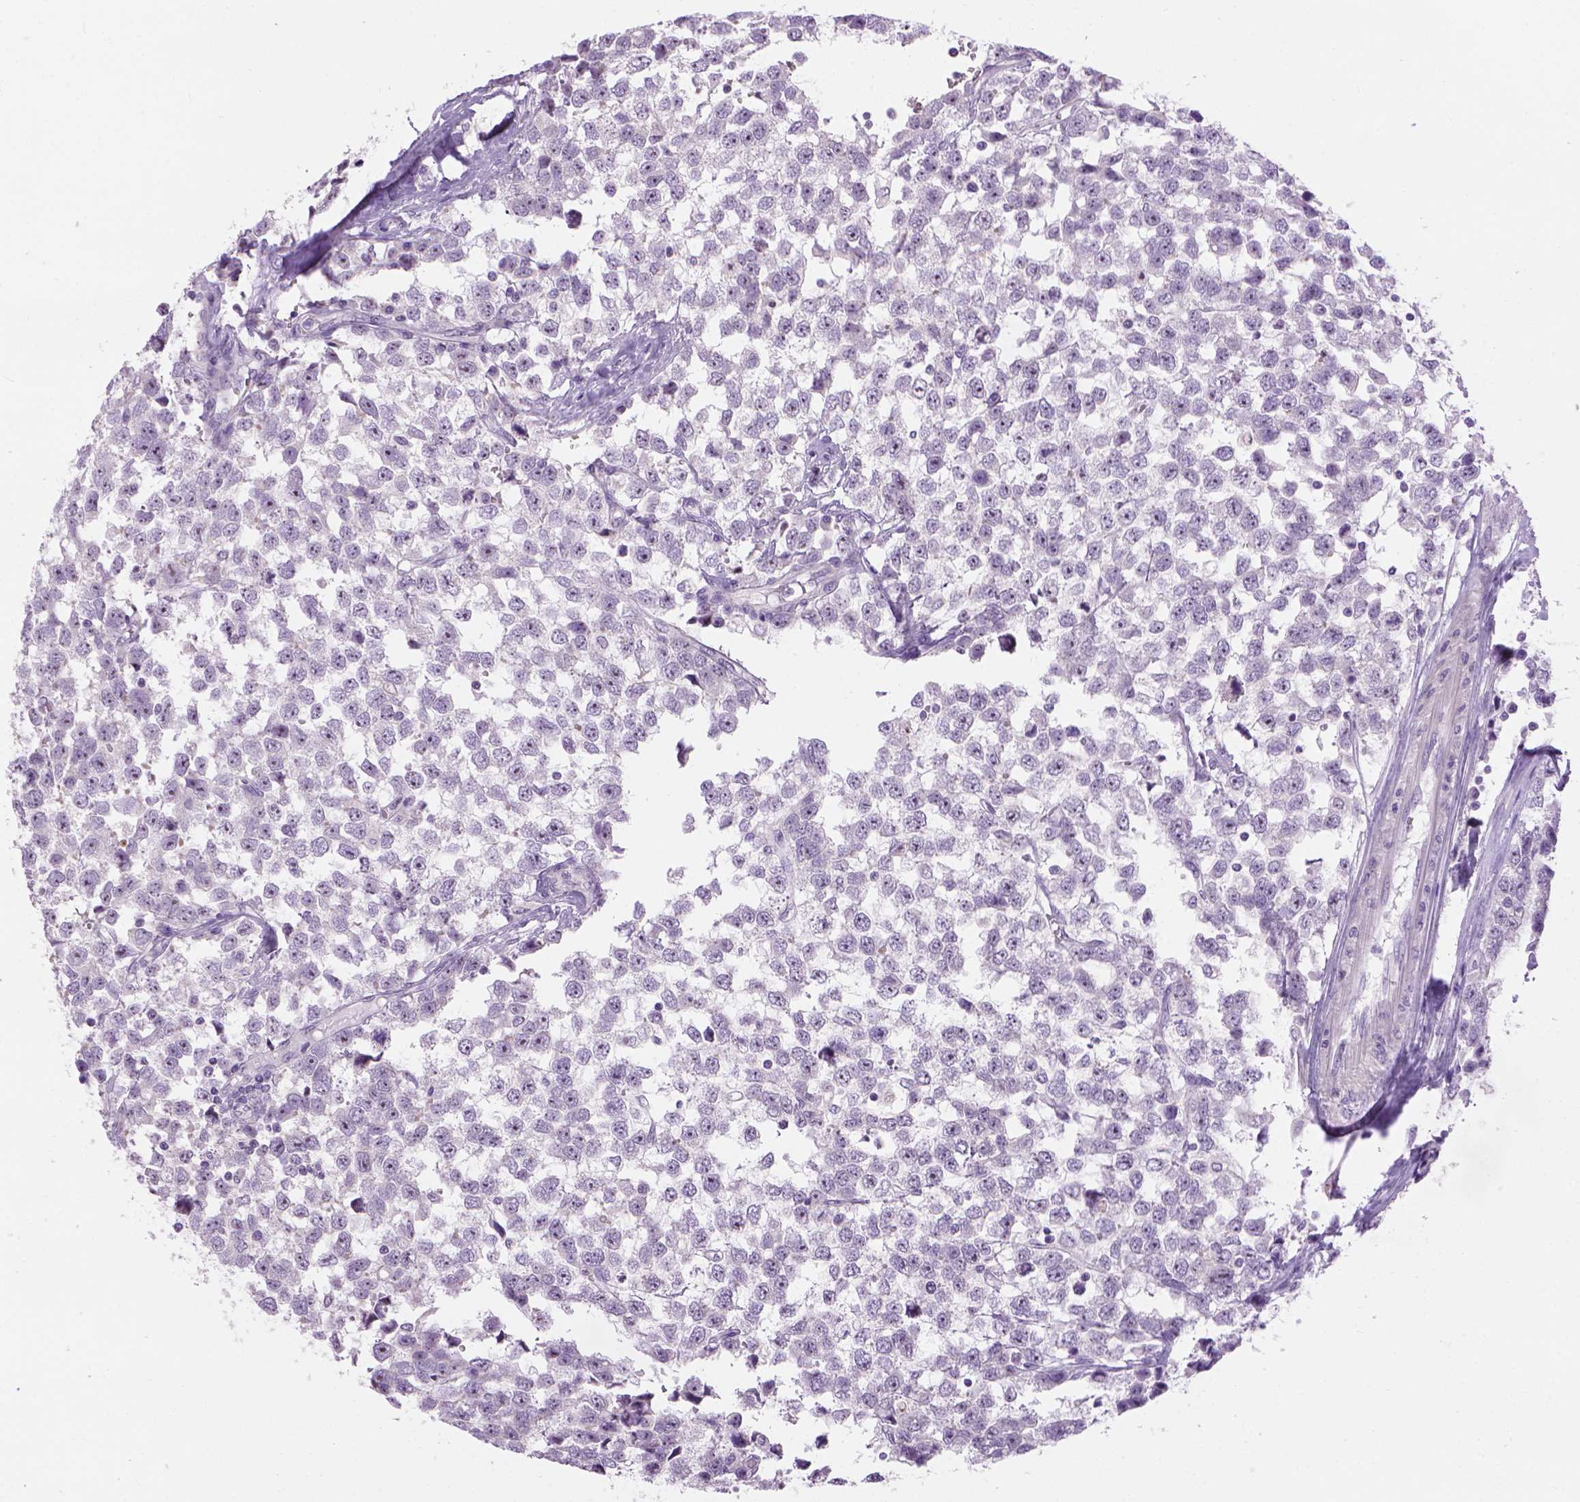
{"staining": {"intensity": "weak", "quantity": "25%-75%", "location": "nuclear"}, "tissue": "testis cancer", "cell_type": "Tumor cells", "image_type": "cancer", "snomed": [{"axis": "morphology", "description": "Seminoma, NOS"}, {"axis": "topography", "description": "Testis"}], "caption": "The photomicrograph demonstrates staining of testis cancer, revealing weak nuclear protein expression (brown color) within tumor cells.", "gene": "UTP4", "patient": {"sex": "male", "age": 34}}